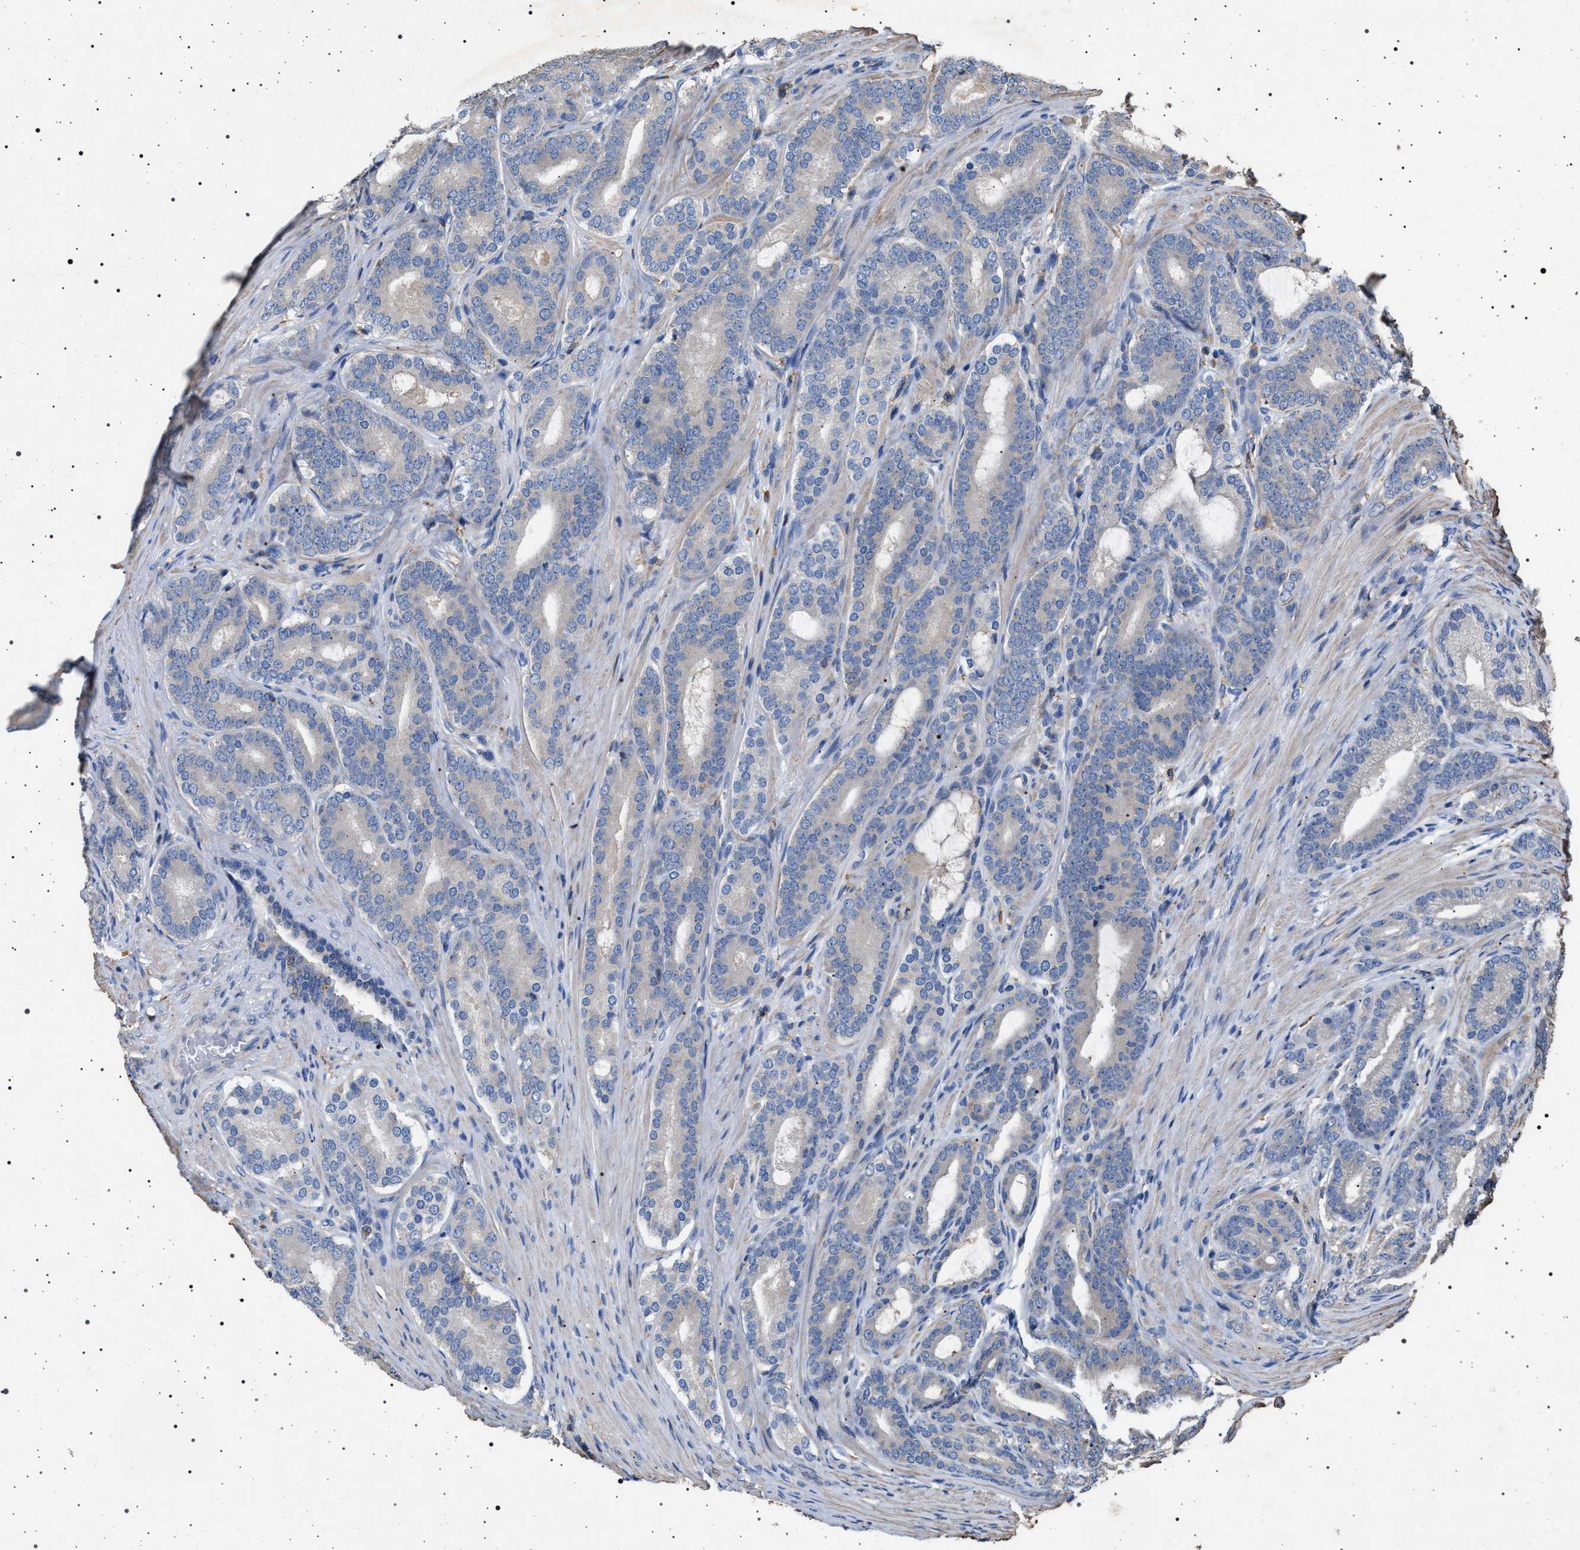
{"staining": {"intensity": "negative", "quantity": "none", "location": "none"}, "tissue": "prostate cancer", "cell_type": "Tumor cells", "image_type": "cancer", "snomed": [{"axis": "morphology", "description": "Adenocarcinoma, High grade"}, {"axis": "topography", "description": "Prostate"}], "caption": "Tumor cells are negative for protein expression in human prostate cancer (high-grade adenocarcinoma).", "gene": "SMAP2", "patient": {"sex": "male", "age": 60}}